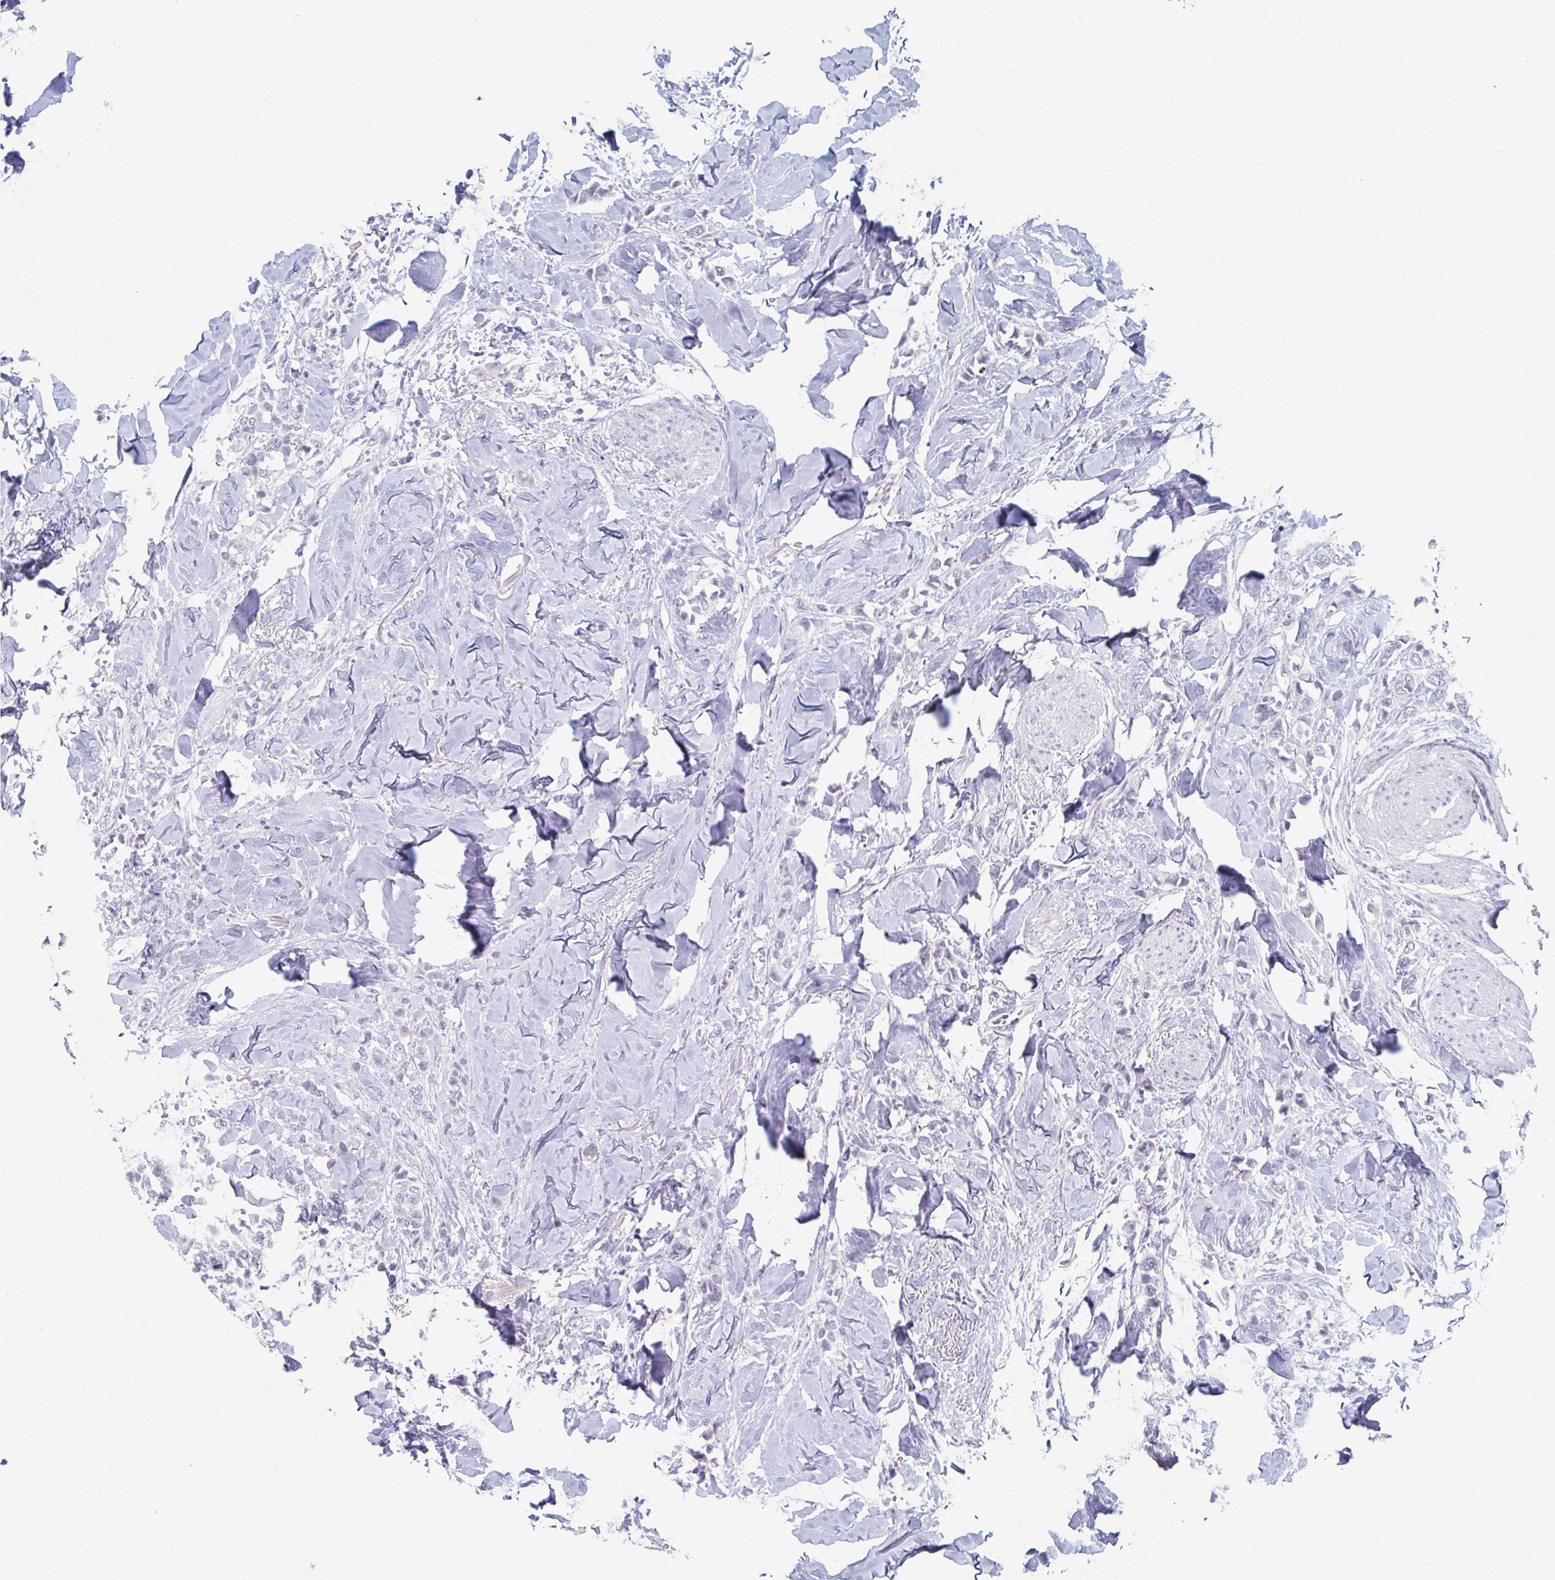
{"staining": {"intensity": "negative", "quantity": "none", "location": "none"}, "tissue": "breast cancer", "cell_type": "Tumor cells", "image_type": "cancer", "snomed": [{"axis": "morphology", "description": "Lobular carcinoma"}, {"axis": "topography", "description": "Breast"}], "caption": "Micrograph shows no protein staining in tumor cells of breast lobular carcinoma tissue. (DAB (3,3'-diaminobenzidine) immunohistochemistry (IHC) with hematoxylin counter stain).", "gene": "ABHD16B", "patient": {"sex": "female", "age": 91}}